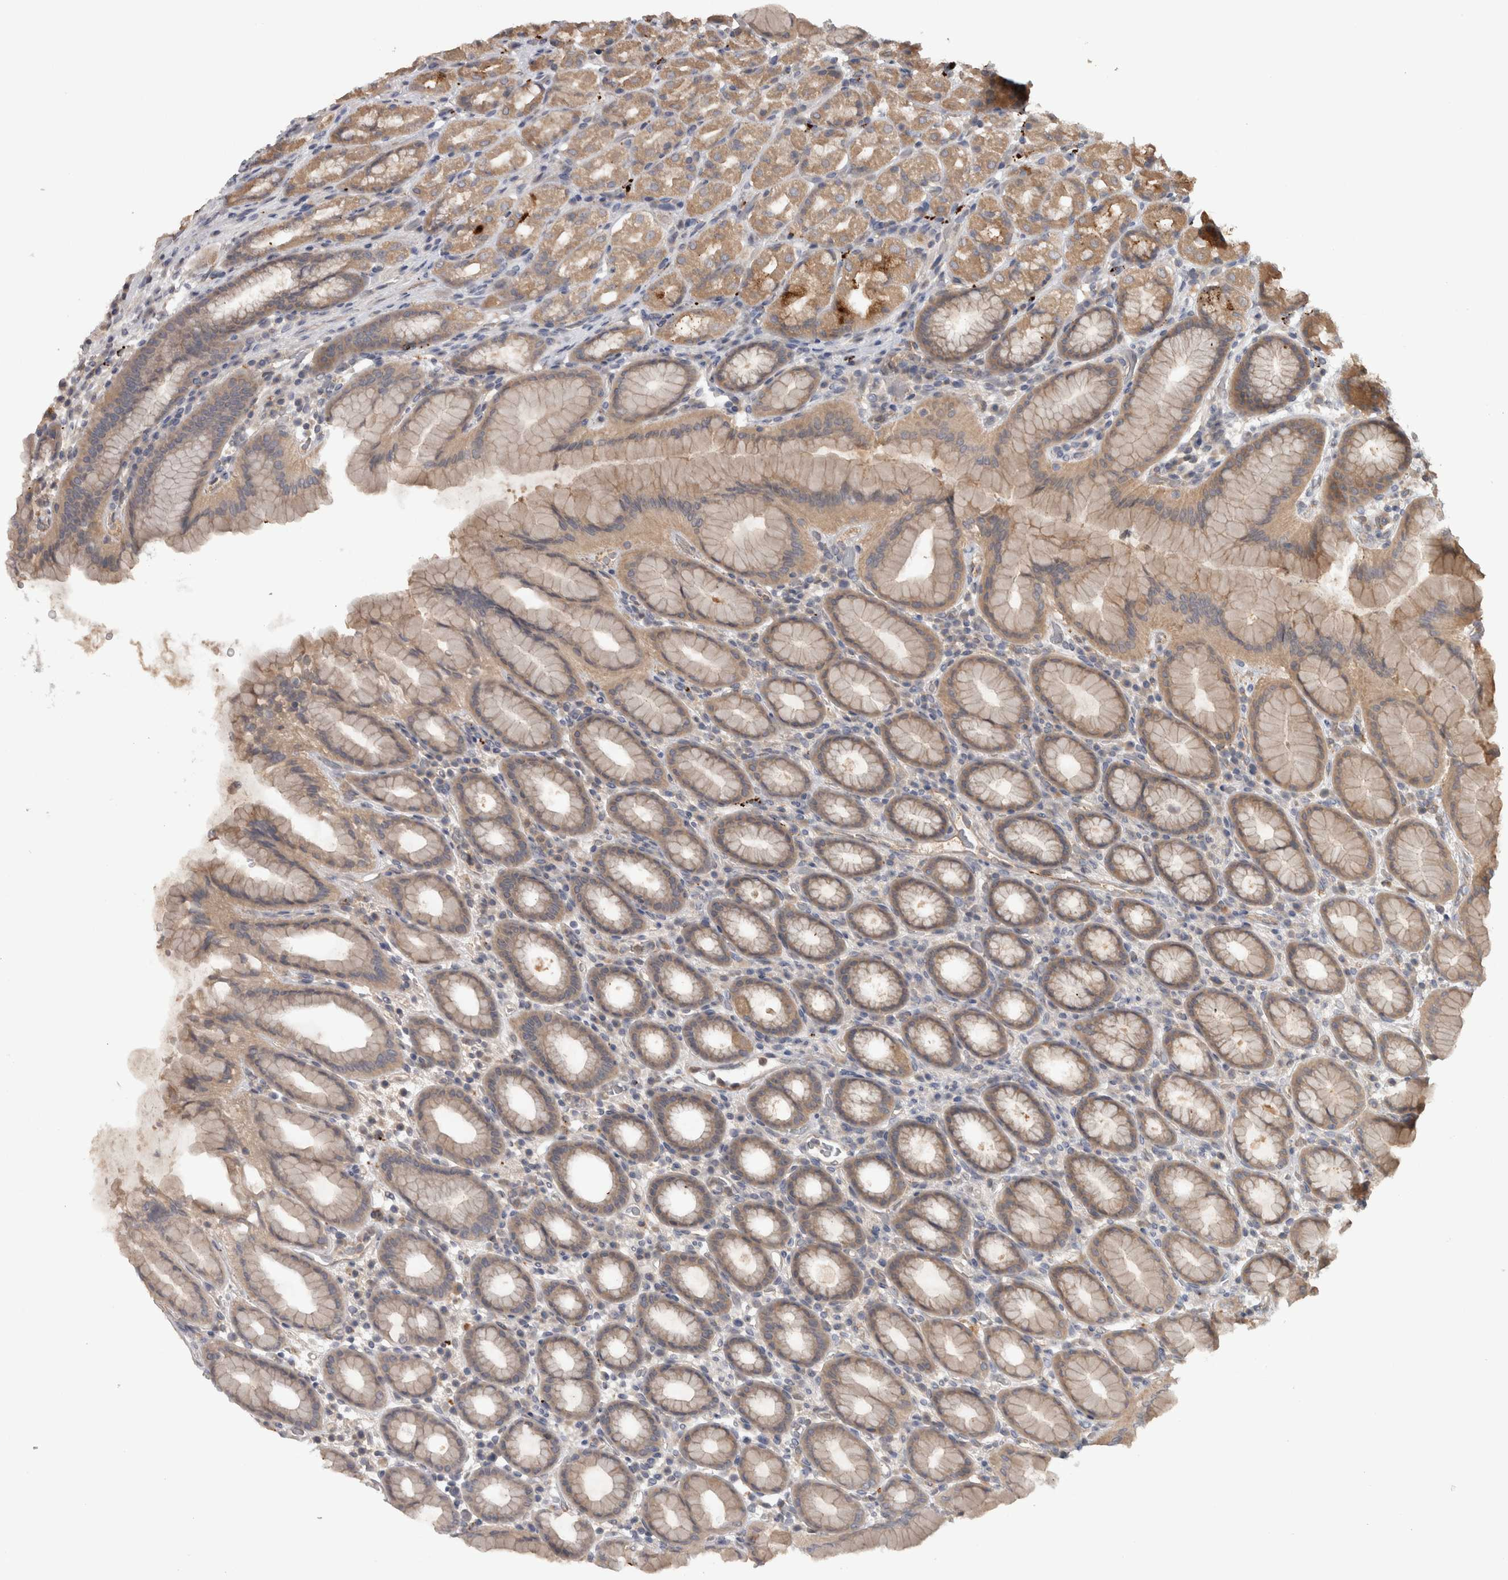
{"staining": {"intensity": "weak", "quantity": "25%-75%", "location": "cytoplasmic/membranous"}, "tissue": "stomach", "cell_type": "Glandular cells", "image_type": "normal", "snomed": [{"axis": "morphology", "description": "Normal tissue, NOS"}, {"axis": "topography", "description": "Stomach, upper"}], "caption": "The image reveals immunohistochemical staining of unremarkable stomach. There is weak cytoplasmic/membranous expression is identified in approximately 25%-75% of glandular cells.", "gene": "TARBP1", "patient": {"sex": "male", "age": 68}}